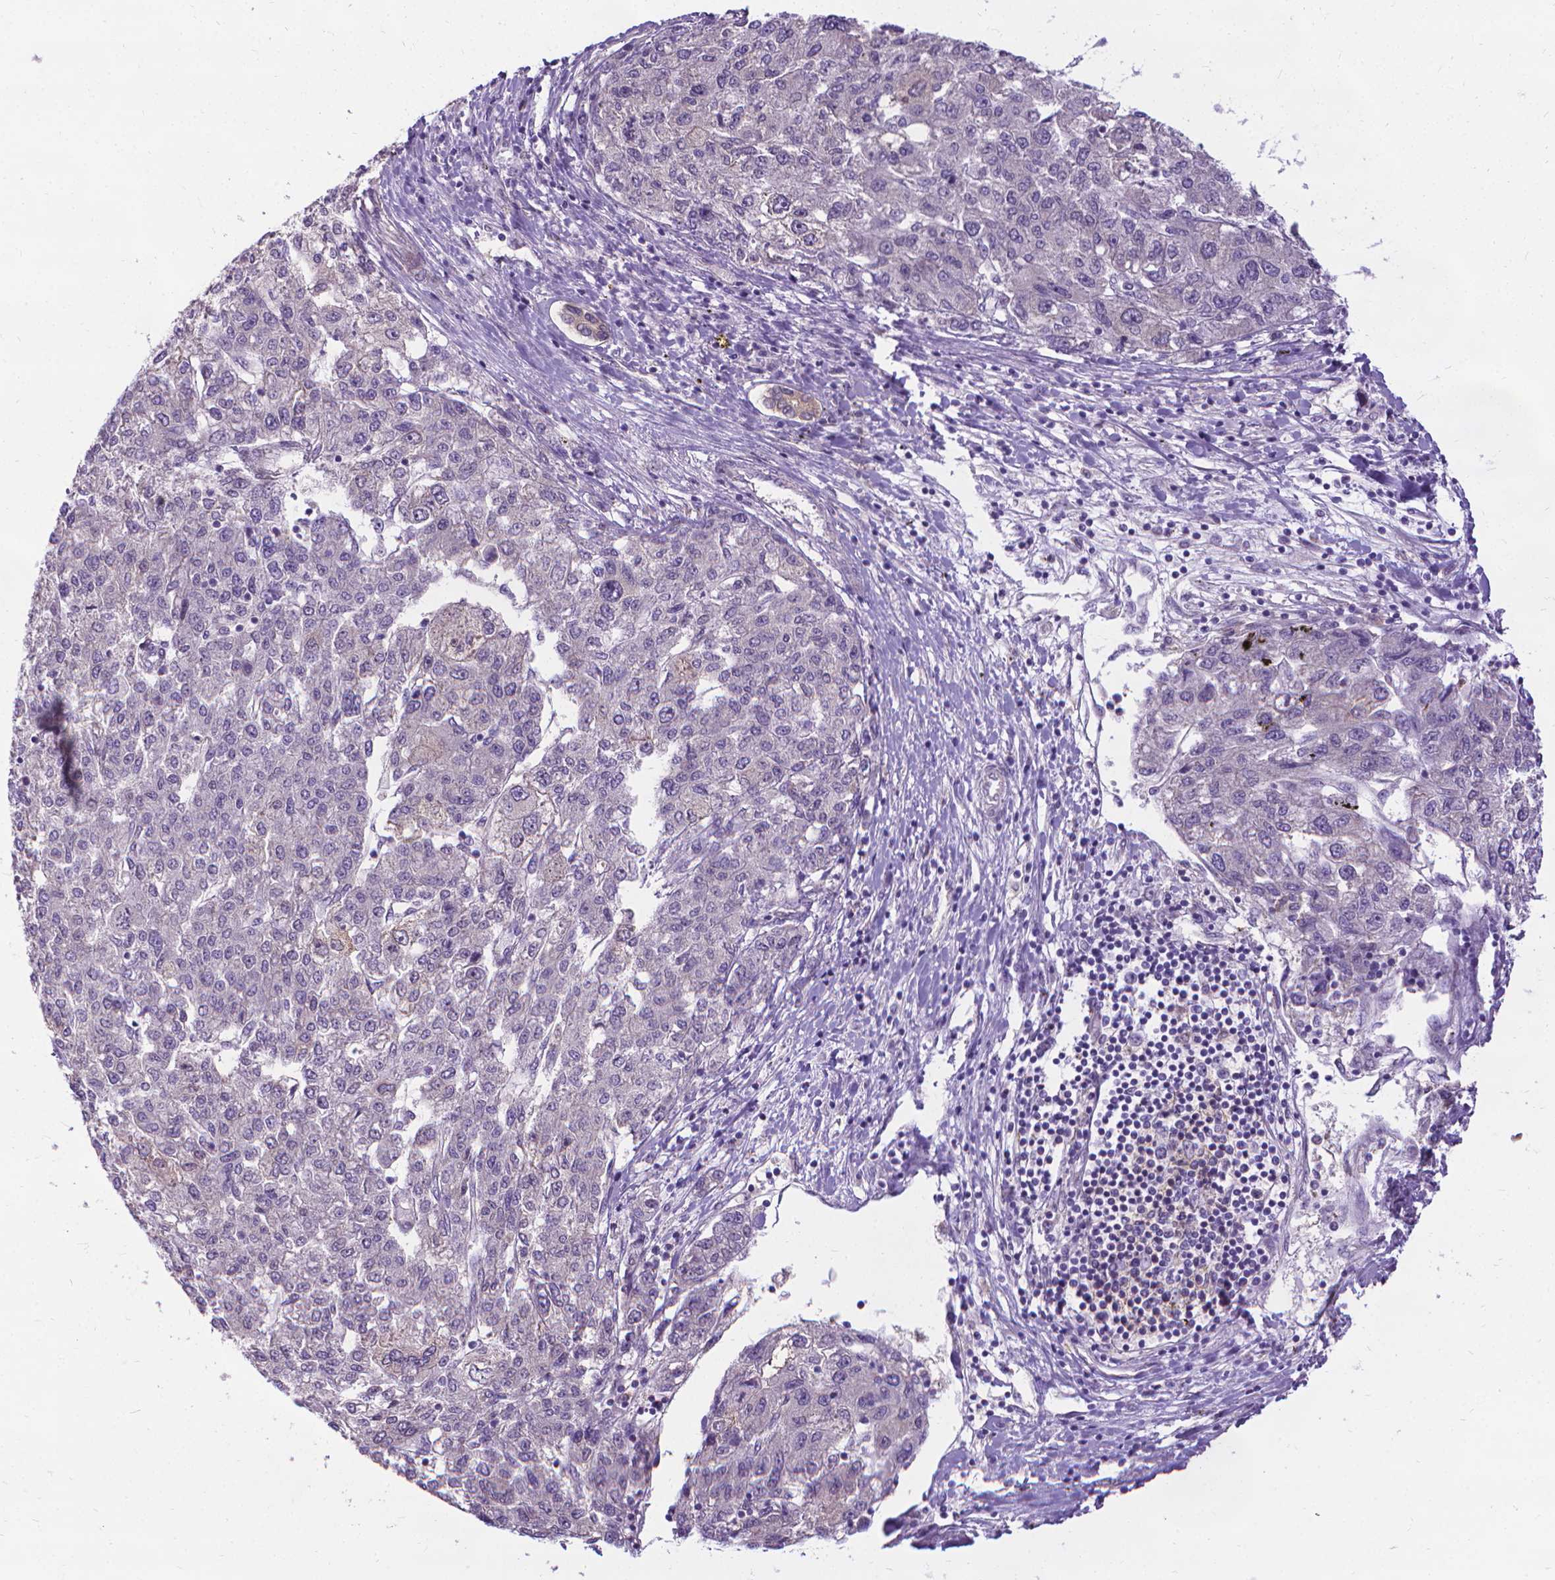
{"staining": {"intensity": "negative", "quantity": "none", "location": "none"}, "tissue": "liver cancer", "cell_type": "Tumor cells", "image_type": "cancer", "snomed": [{"axis": "morphology", "description": "Carcinoma, Hepatocellular, NOS"}, {"axis": "topography", "description": "Liver"}], "caption": "Liver cancer (hepatocellular carcinoma) was stained to show a protein in brown. There is no significant expression in tumor cells.", "gene": "CFAP299", "patient": {"sex": "male", "age": 56}}